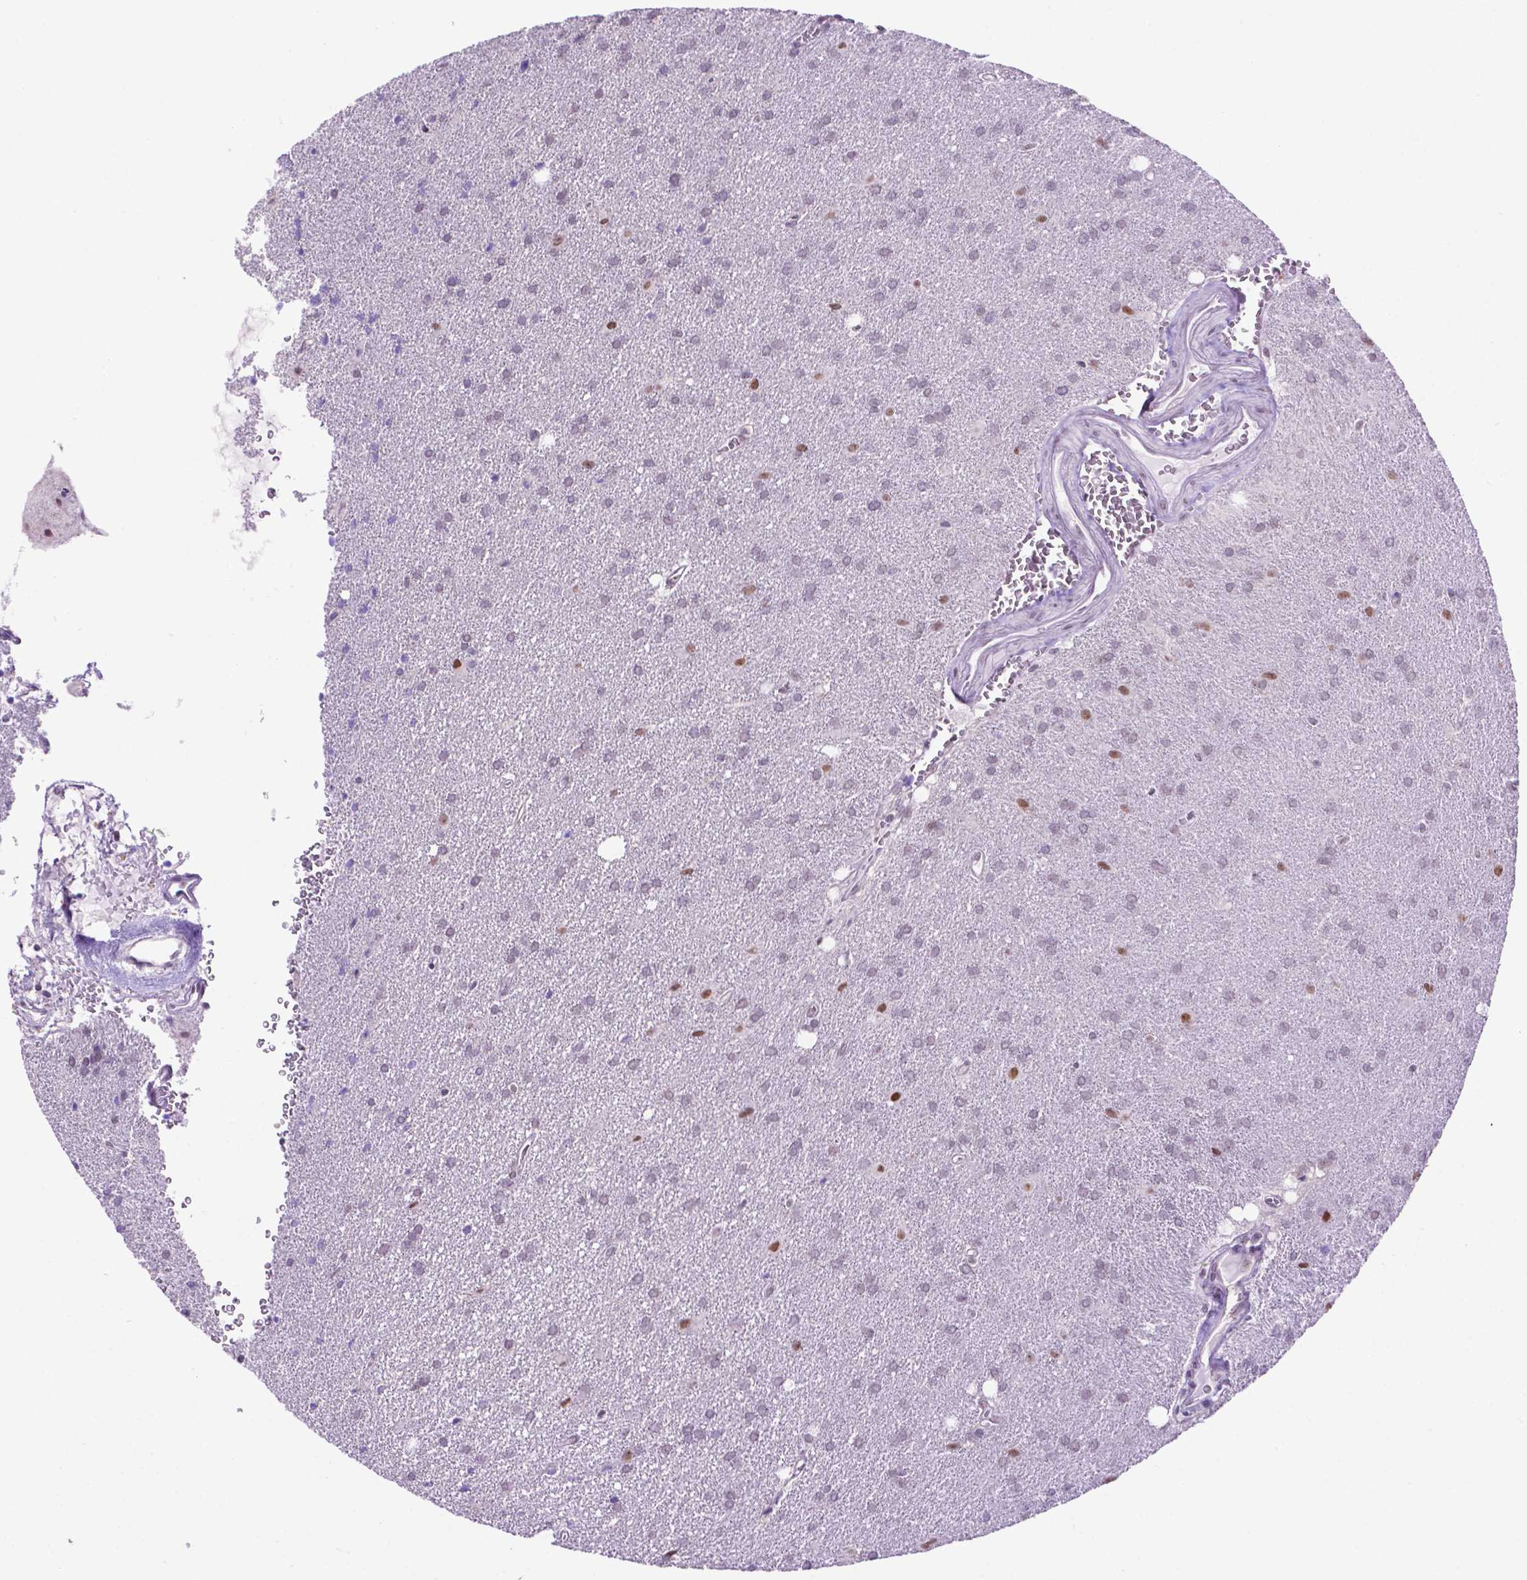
{"staining": {"intensity": "negative", "quantity": "none", "location": "none"}, "tissue": "glioma", "cell_type": "Tumor cells", "image_type": "cancer", "snomed": [{"axis": "morphology", "description": "Glioma, malignant, Low grade"}, {"axis": "topography", "description": "Brain"}], "caption": "Immunohistochemistry image of malignant glioma (low-grade) stained for a protein (brown), which exhibits no staining in tumor cells.", "gene": "TACSTD2", "patient": {"sex": "male", "age": 58}}